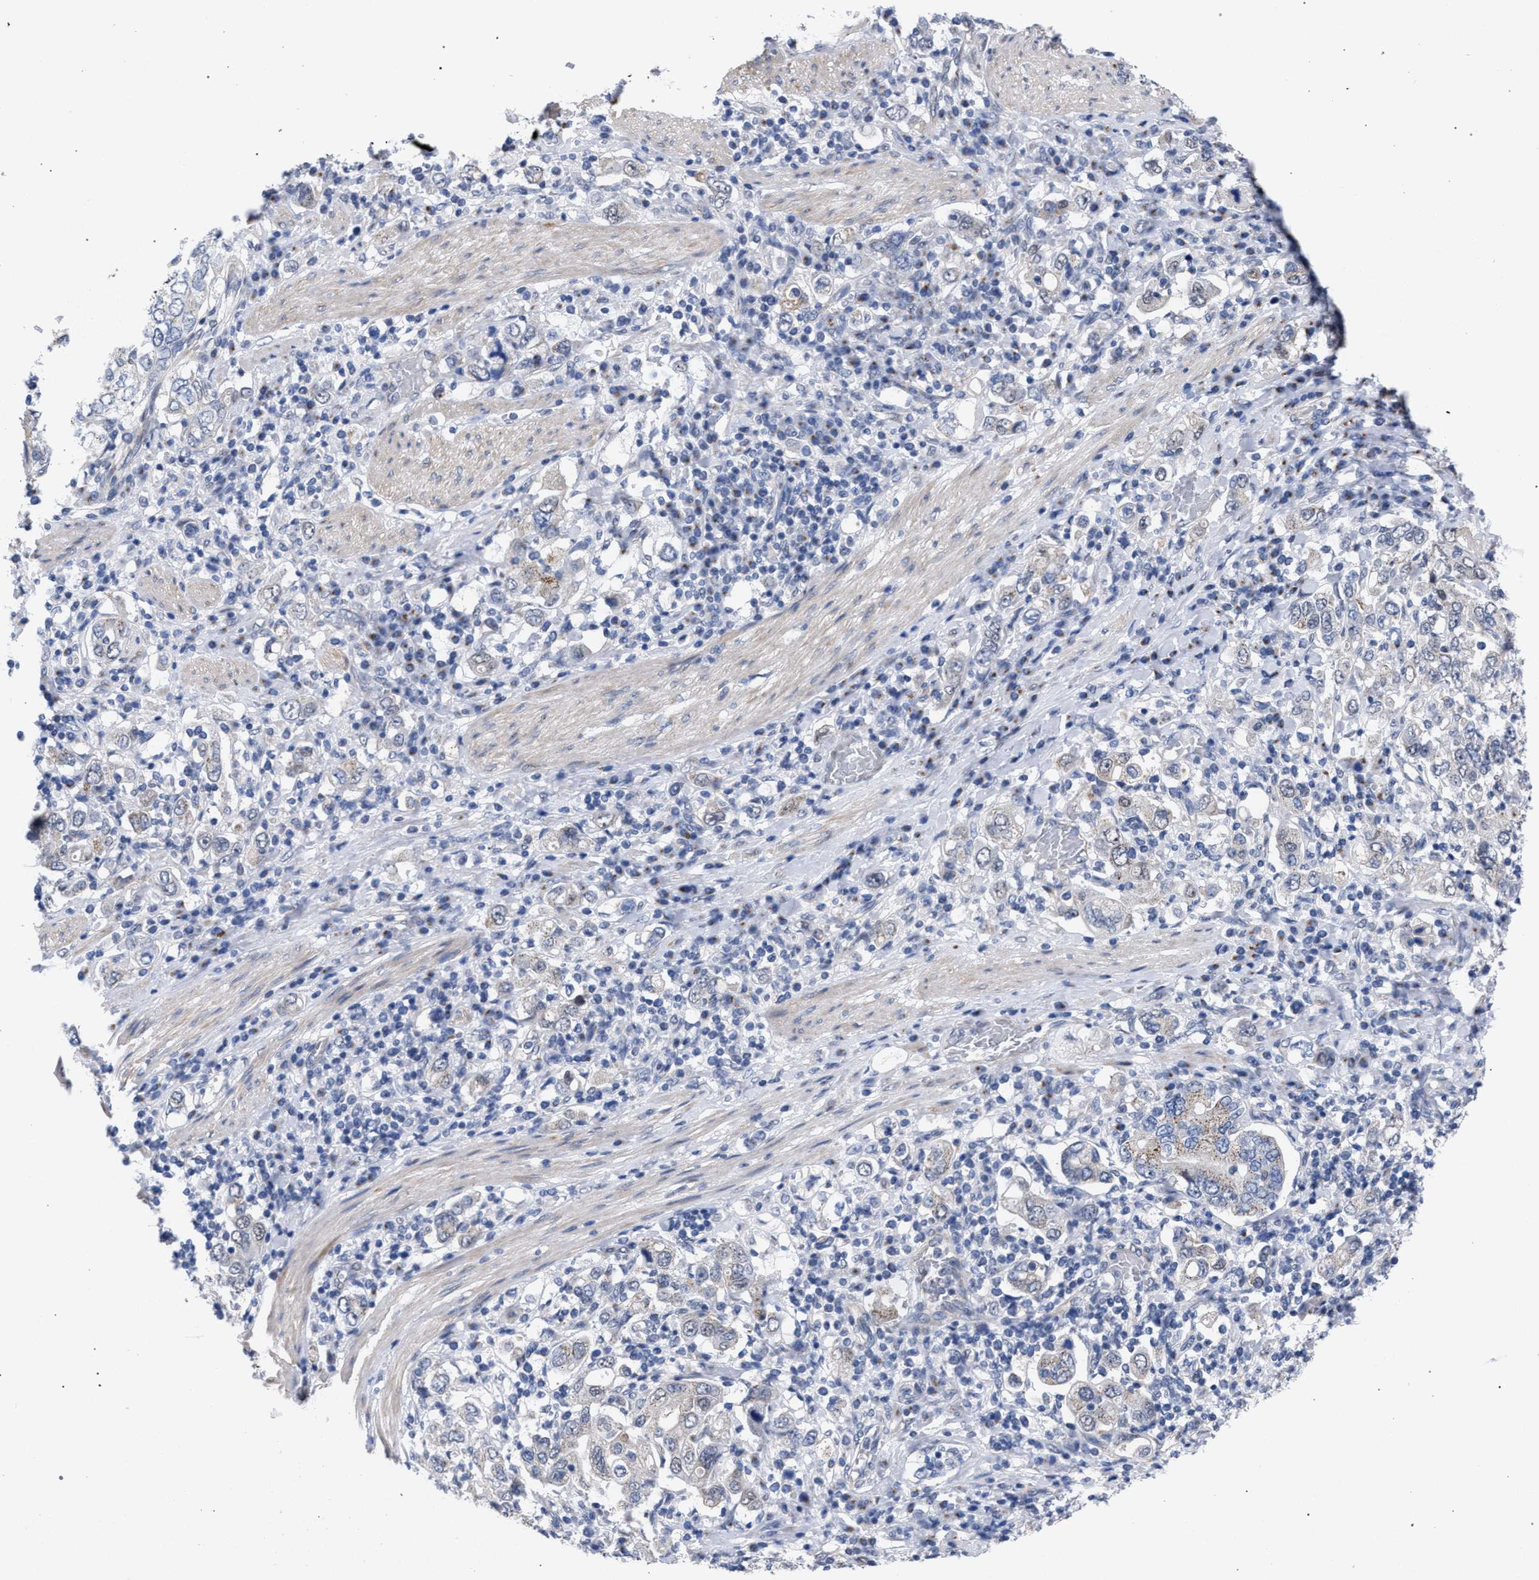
{"staining": {"intensity": "weak", "quantity": "<25%", "location": "cytoplasmic/membranous"}, "tissue": "stomach cancer", "cell_type": "Tumor cells", "image_type": "cancer", "snomed": [{"axis": "morphology", "description": "Adenocarcinoma, NOS"}, {"axis": "topography", "description": "Stomach, upper"}], "caption": "Immunohistochemistry (IHC) of stomach cancer (adenocarcinoma) exhibits no staining in tumor cells. (DAB IHC with hematoxylin counter stain).", "gene": "GOLGA2", "patient": {"sex": "male", "age": 62}}